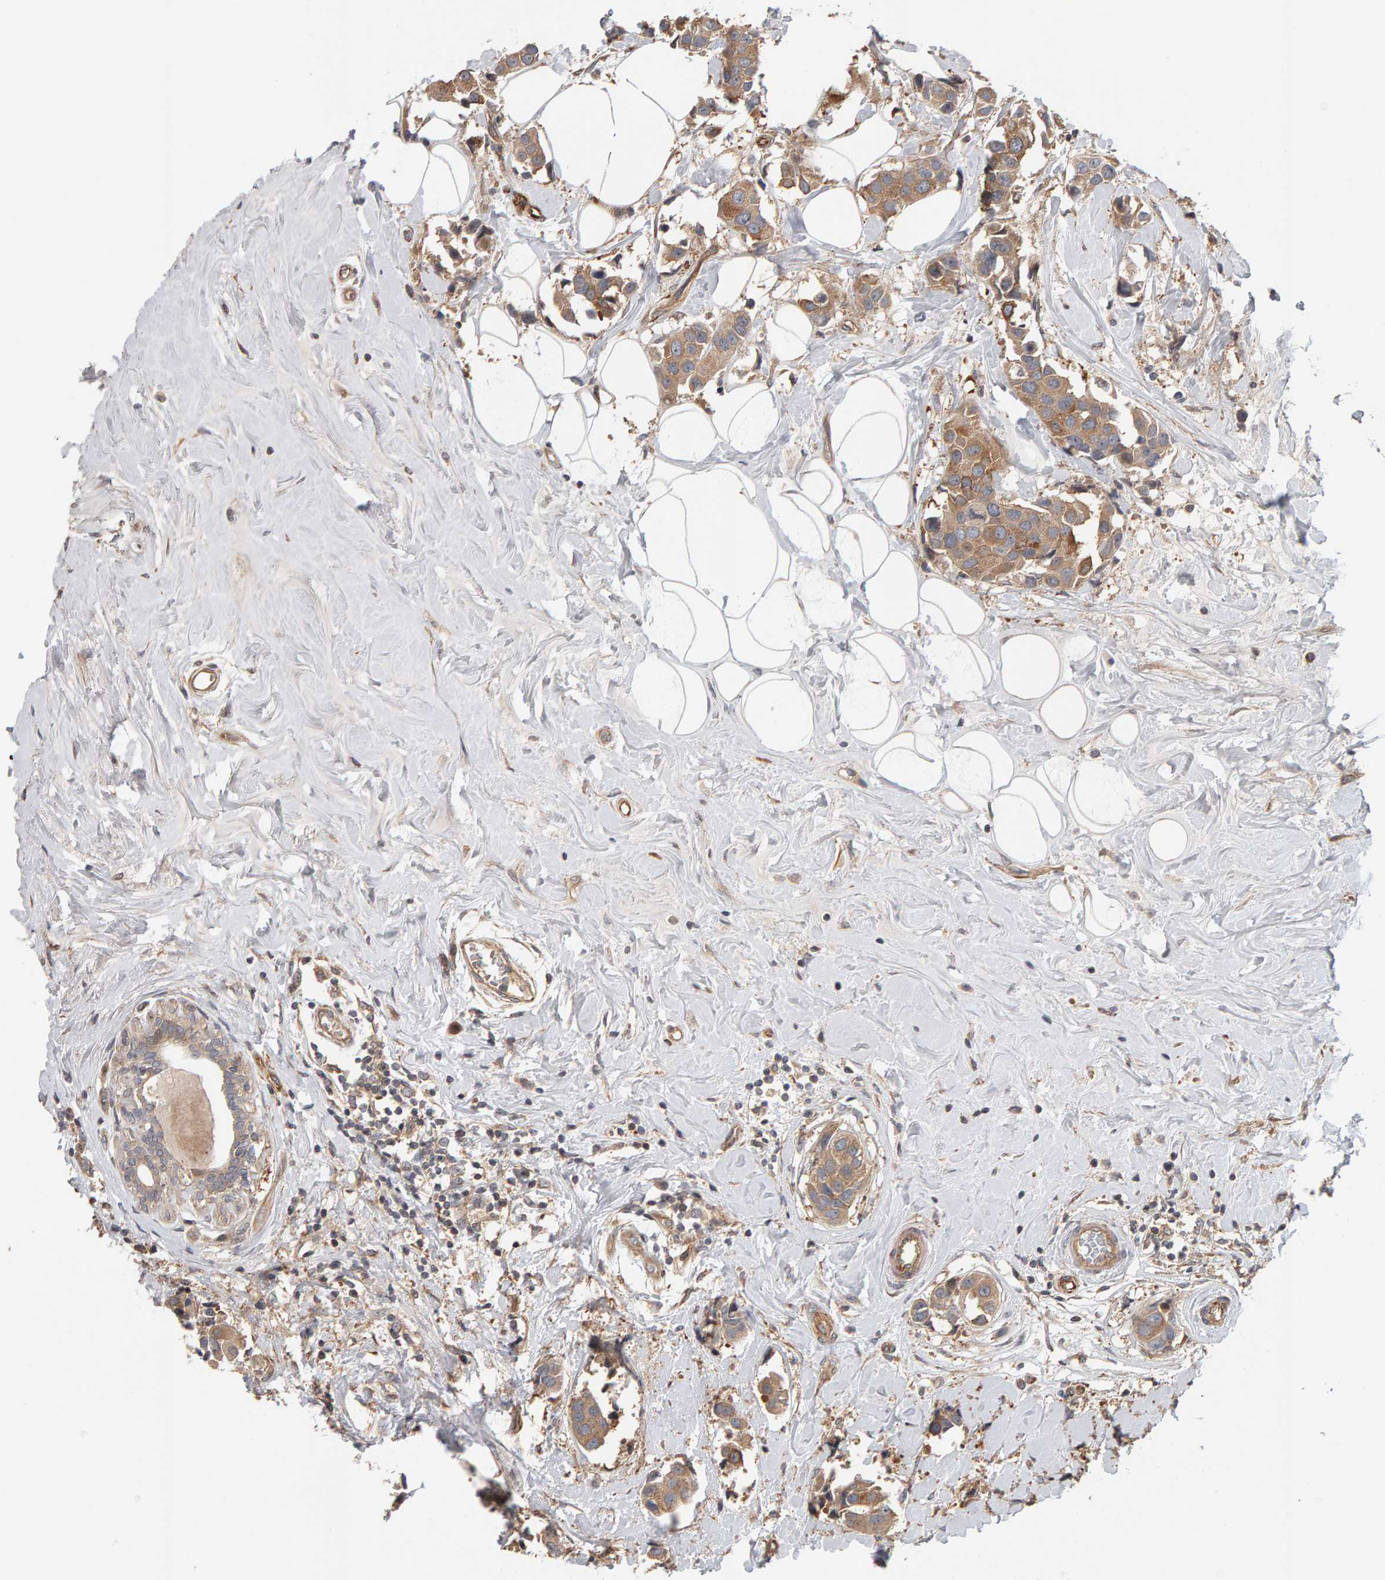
{"staining": {"intensity": "moderate", "quantity": ">75%", "location": "cytoplasmic/membranous"}, "tissue": "breast cancer", "cell_type": "Tumor cells", "image_type": "cancer", "snomed": [{"axis": "morphology", "description": "Normal tissue, NOS"}, {"axis": "morphology", "description": "Duct carcinoma"}, {"axis": "topography", "description": "Breast"}], "caption": "Brown immunohistochemical staining in human intraductal carcinoma (breast) displays moderate cytoplasmic/membranous positivity in about >75% of tumor cells.", "gene": "C9orf72", "patient": {"sex": "female", "age": 39}}